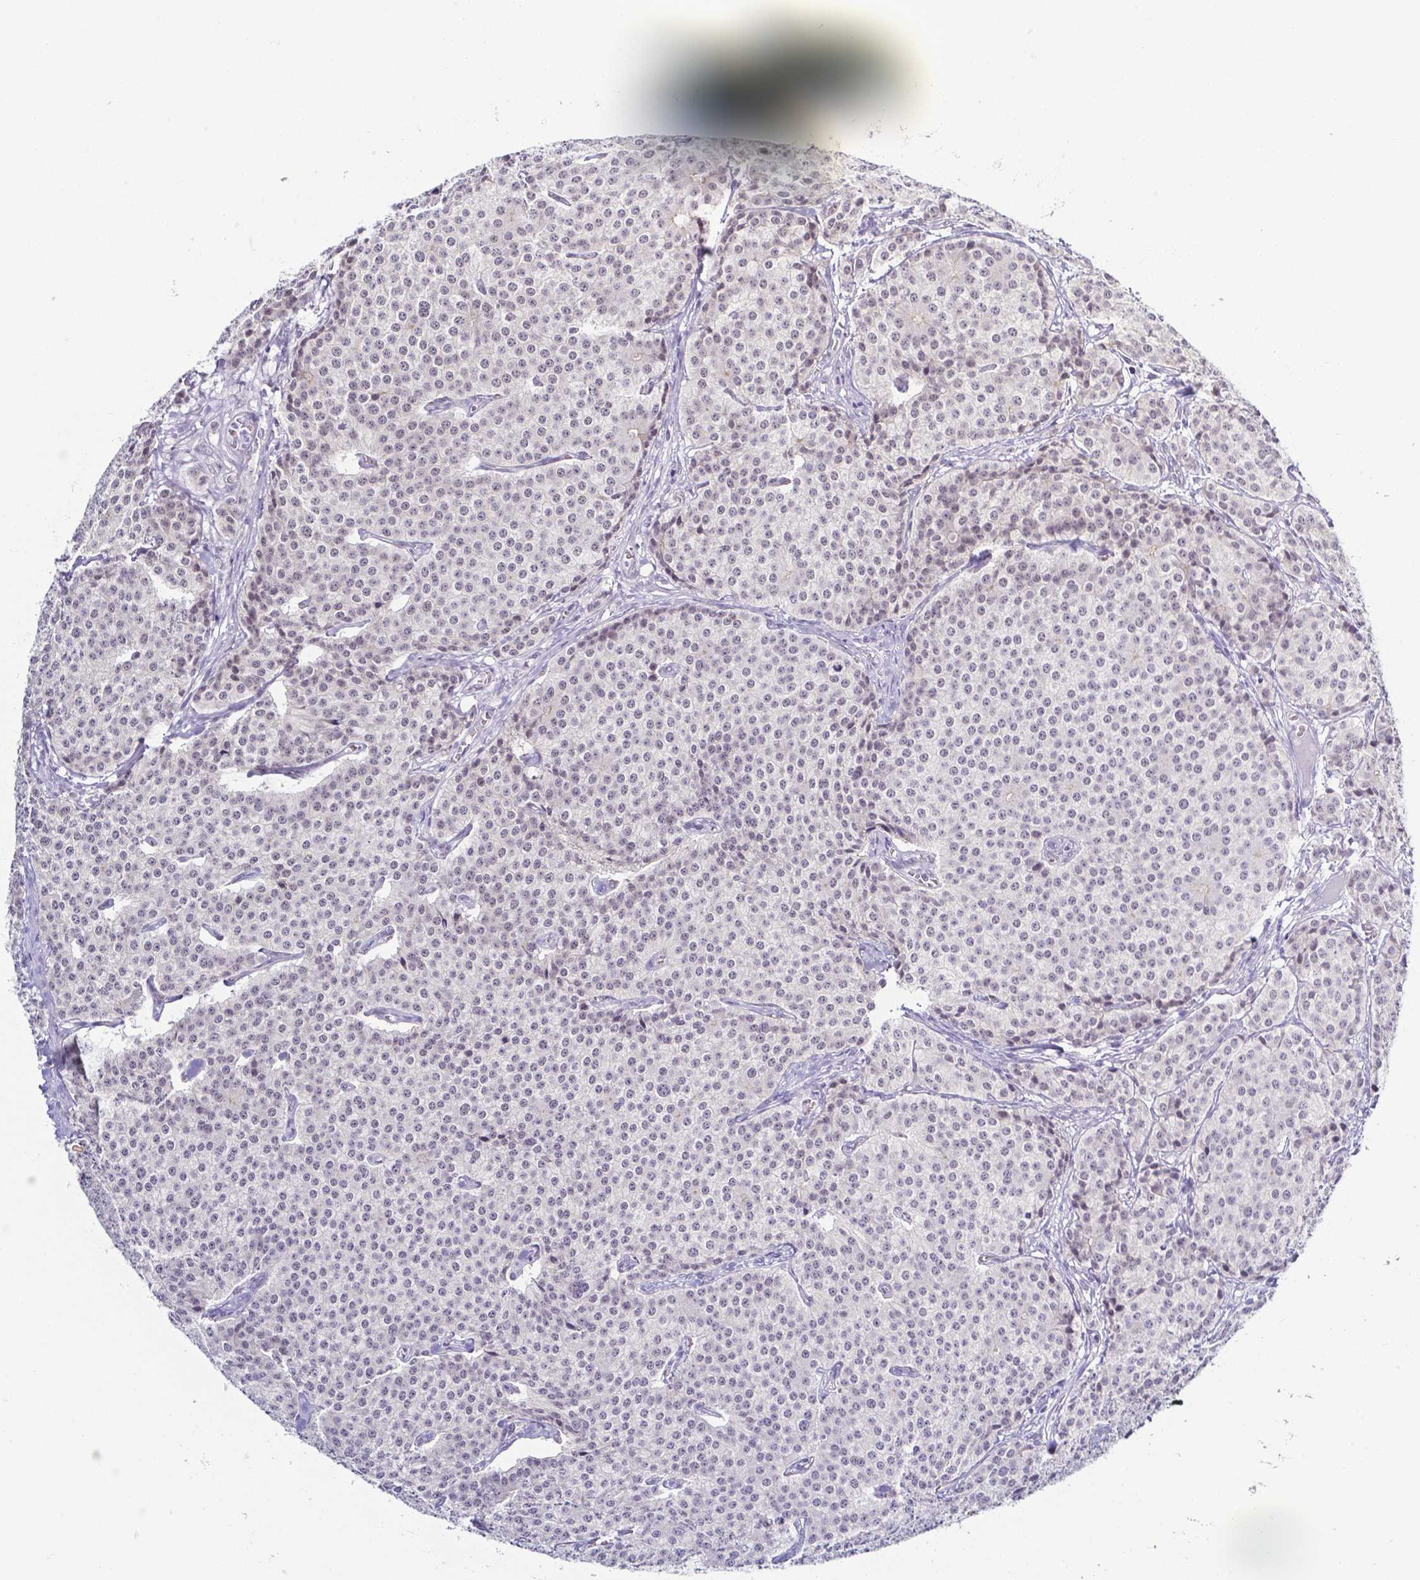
{"staining": {"intensity": "weak", "quantity": "<25%", "location": "nuclear"}, "tissue": "carcinoid", "cell_type": "Tumor cells", "image_type": "cancer", "snomed": [{"axis": "morphology", "description": "Carcinoid, malignant, NOS"}, {"axis": "topography", "description": "Small intestine"}], "caption": "Carcinoid was stained to show a protein in brown. There is no significant positivity in tumor cells.", "gene": "FAM83G", "patient": {"sex": "female", "age": 64}}